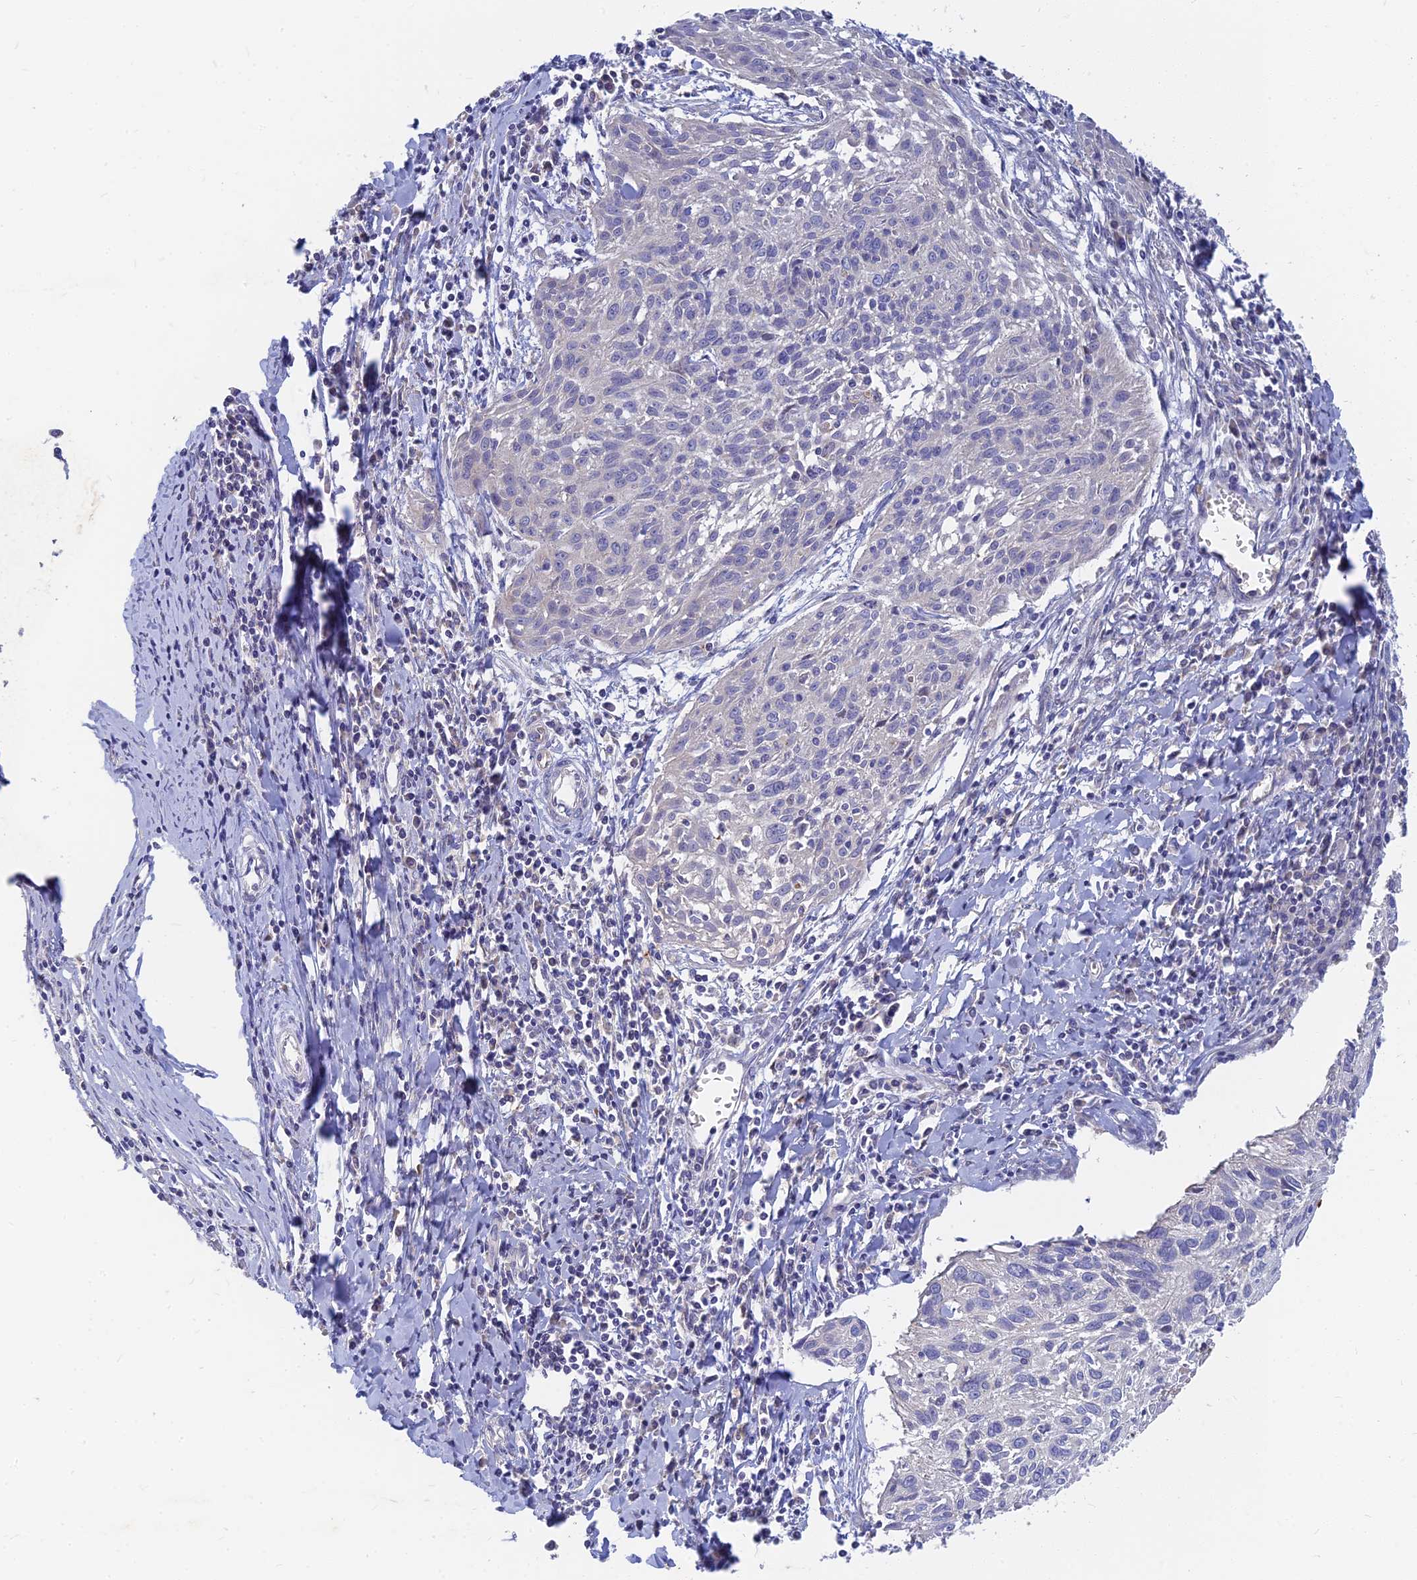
{"staining": {"intensity": "negative", "quantity": "none", "location": "none"}, "tissue": "cervical cancer", "cell_type": "Tumor cells", "image_type": "cancer", "snomed": [{"axis": "morphology", "description": "Squamous cell carcinoma, NOS"}, {"axis": "topography", "description": "Cervix"}], "caption": "An IHC image of cervical cancer (squamous cell carcinoma) is shown. There is no staining in tumor cells of cervical cancer (squamous cell carcinoma).", "gene": "CACNA1B", "patient": {"sex": "female", "age": 51}}